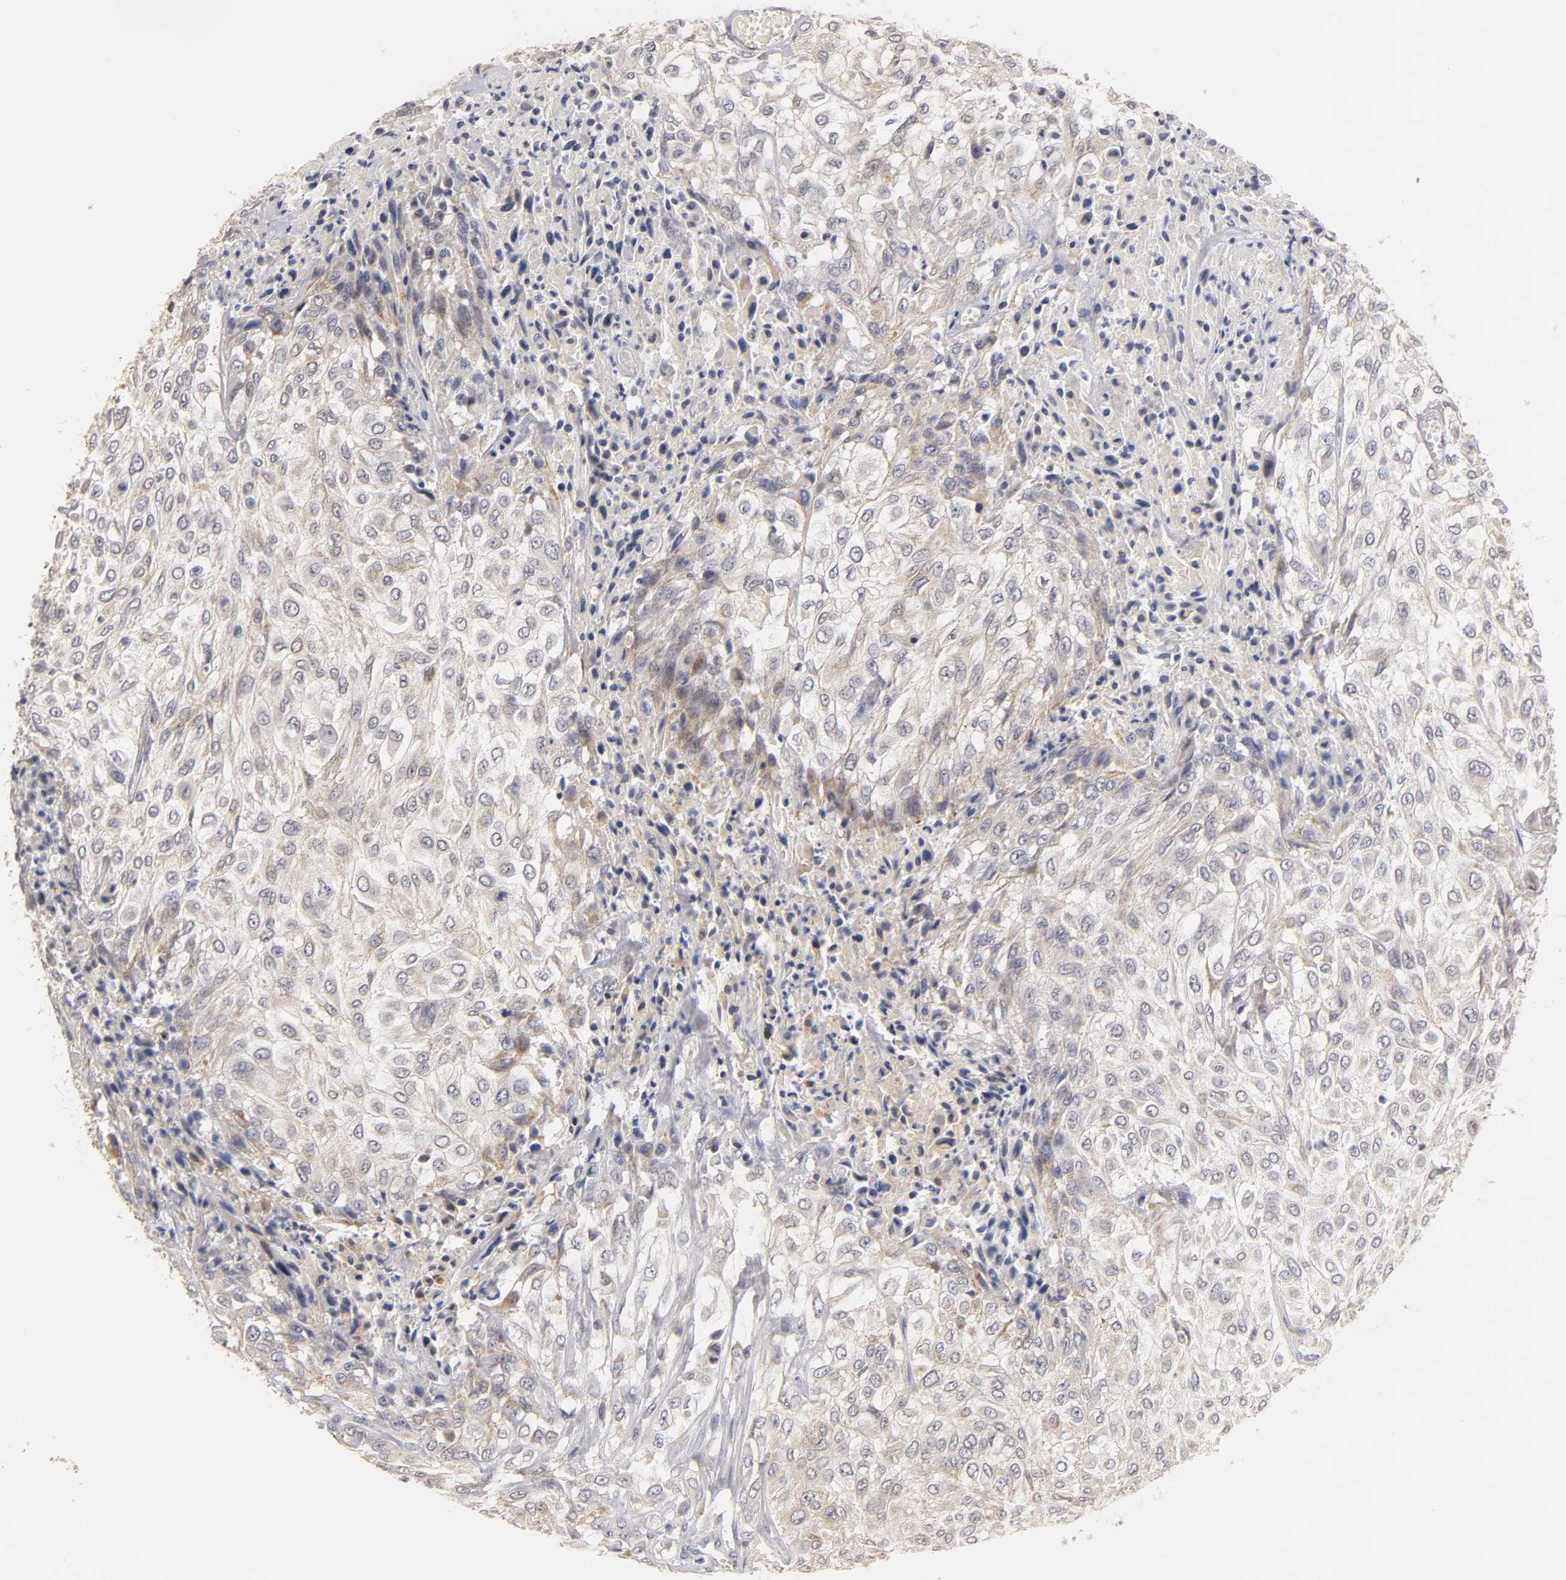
{"staining": {"intensity": "moderate", "quantity": "25%-75%", "location": "cytoplasmic/membranous"}, "tissue": "urothelial cancer", "cell_type": "Tumor cells", "image_type": "cancer", "snomed": [{"axis": "morphology", "description": "Urothelial carcinoma, High grade"}, {"axis": "topography", "description": "Urinary bladder"}], "caption": "This photomicrograph shows IHC staining of urothelial cancer, with medium moderate cytoplasmic/membranous staining in about 25%-75% of tumor cells.", "gene": "GSTZ1", "patient": {"sex": "male", "age": 57}}